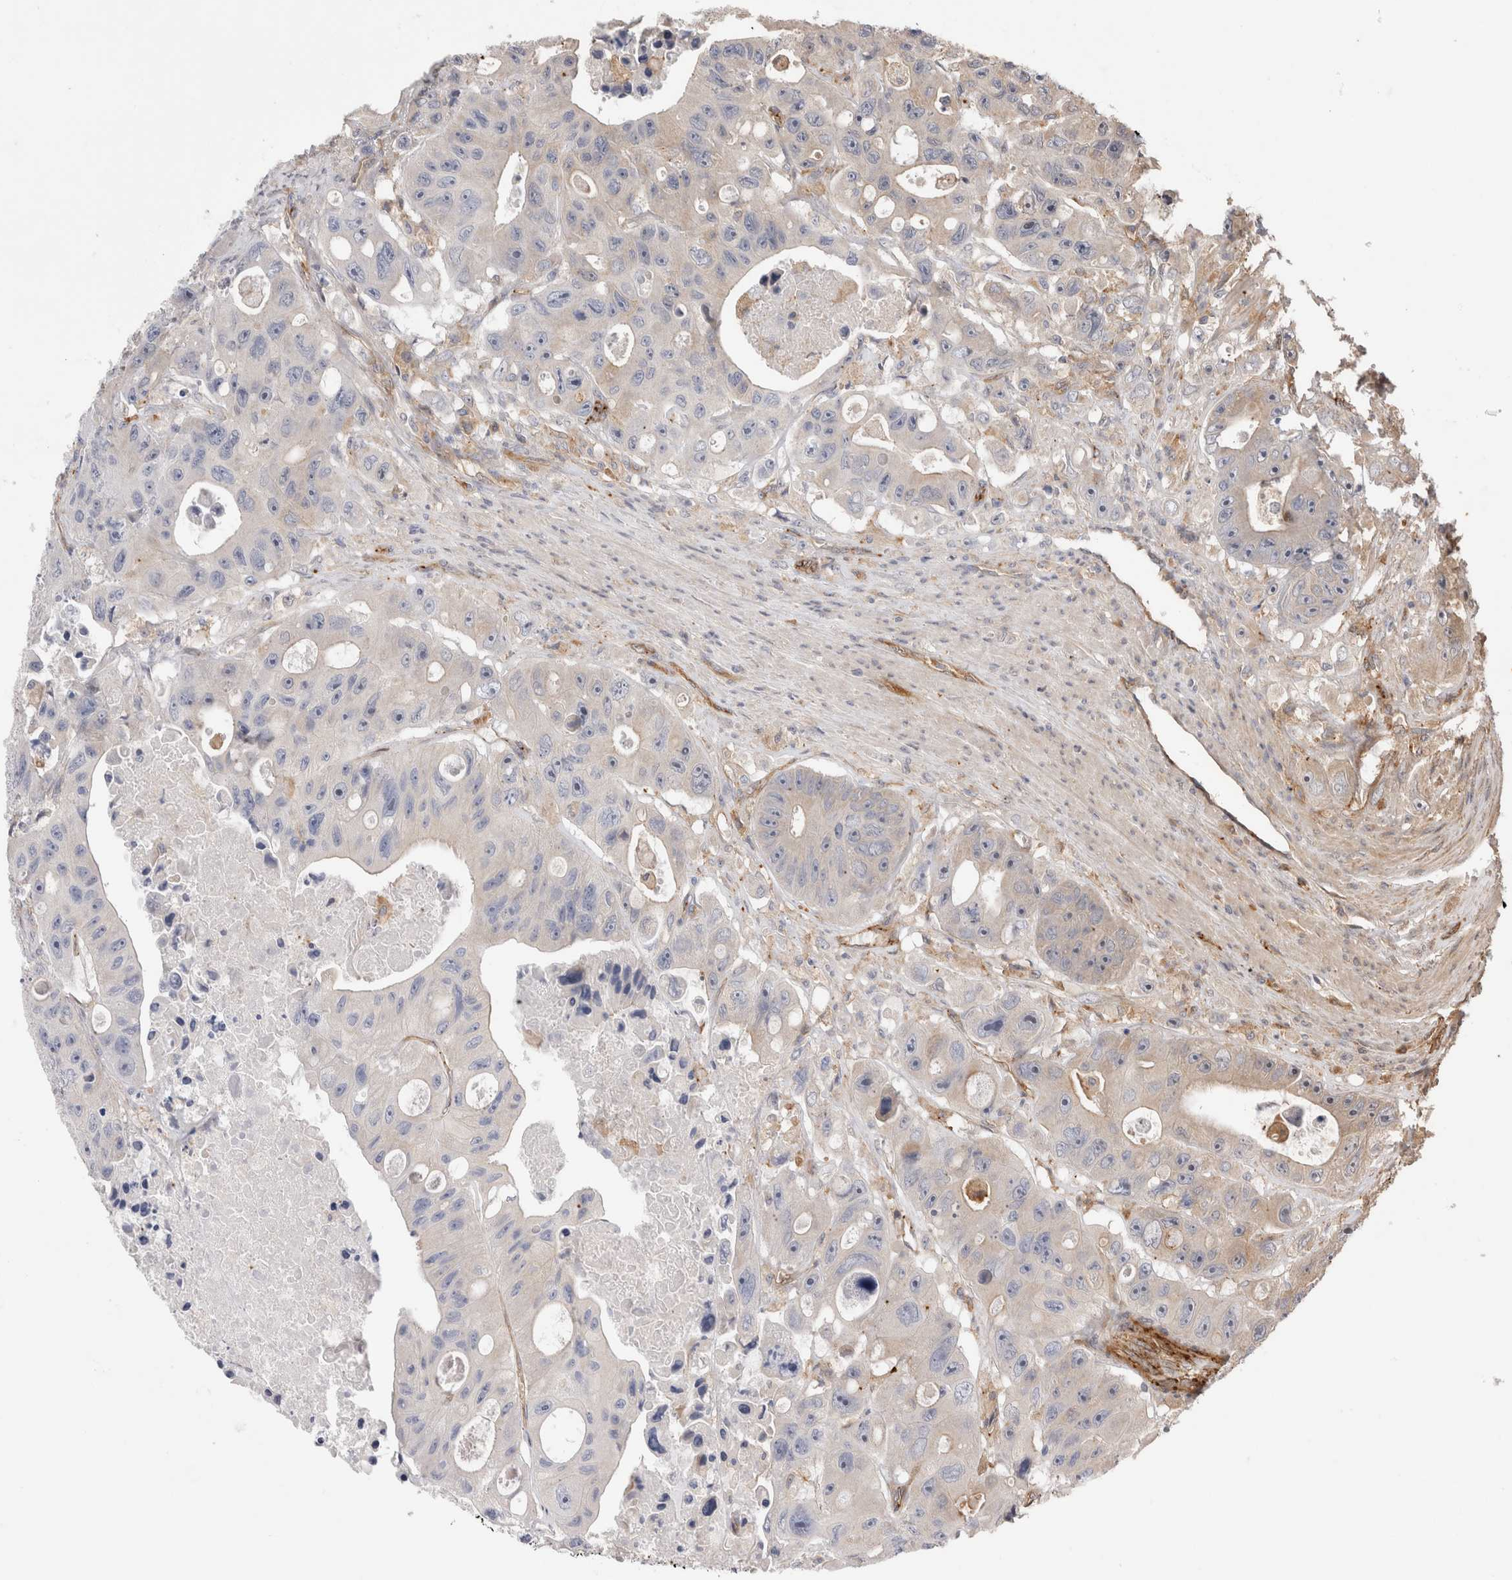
{"staining": {"intensity": "negative", "quantity": "none", "location": "none"}, "tissue": "colorectal cancer", "cell_type": "Tumor cells", "image_type": "cancer", "snomed": [{"axis": "morphology", "description": "Adenocarcinoma, NOS"}, {"axis": "topography", "description": "Colon"}], "caption": "DAB (3,3'-diaminobenzidine) immunohistochemical staining of colorectal adenocarcinoma displays no significant expression in tumor cells. (DAB (3,3'-diaminobenzidine) immunohistochemistry with hematoxylin counter stain).", "gene": "BNIP2", "patient": {"sex": "female", "age": 46}}